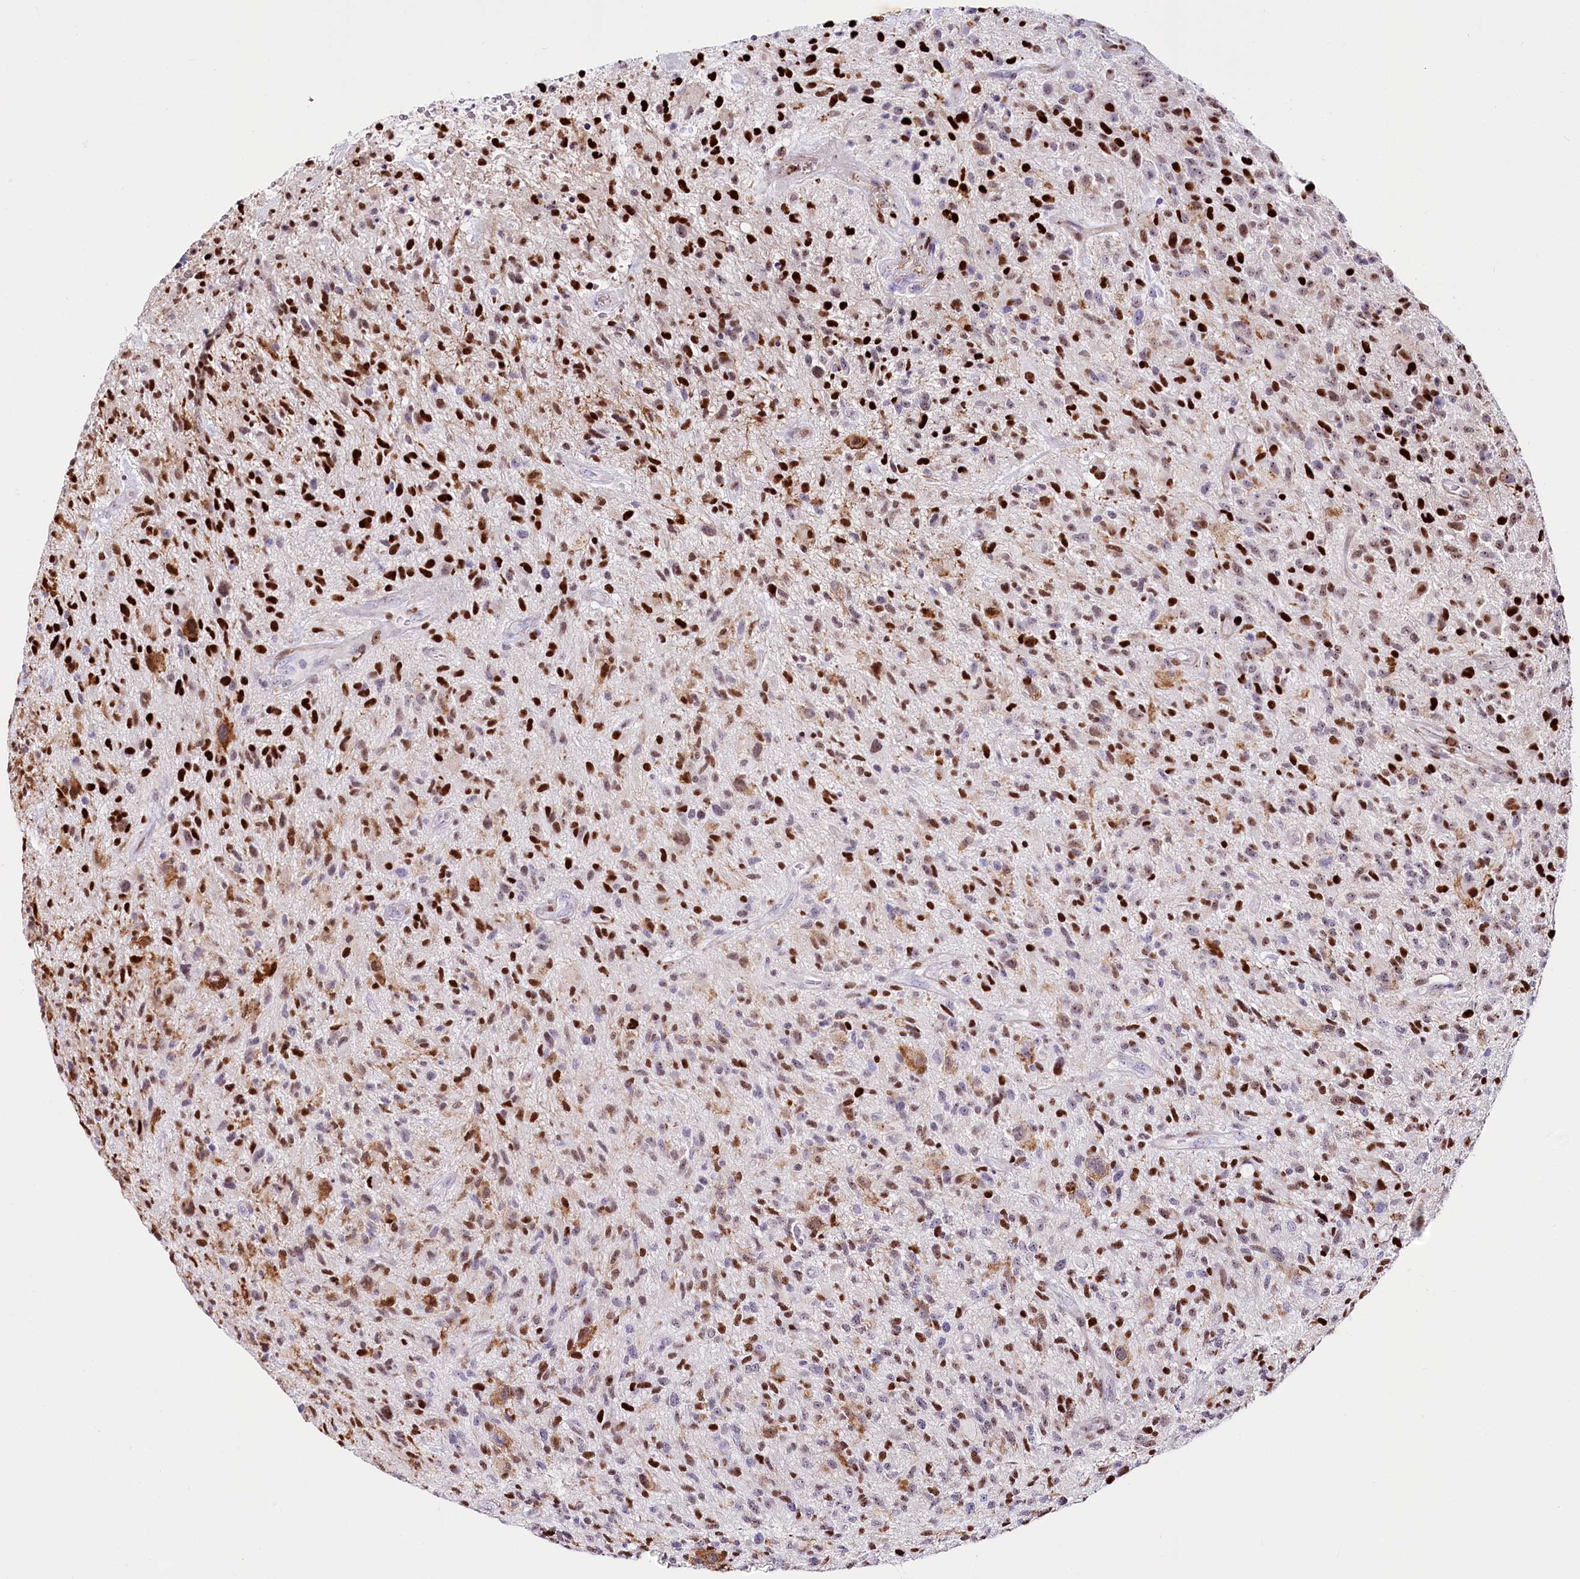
{"staining": {"intensity": "strong", "quantity": "25%-75%", "location": "nuclear"}, "tissue": "glioma", "cell_type": "Tumor cells", "image_type": "cancer", "snomed": [{"axis": "morphology", "description": "Glioma, malignant, High grade"}, {"axis": "topography", "description": "Brain"}], "caption": "The micrograph demonstrates a brown stain indicating the presence of a protein in the nuclear of tumor cells in glioma.", "gene": "PTMS", "patient": {"sex": "male", "age": 47}}